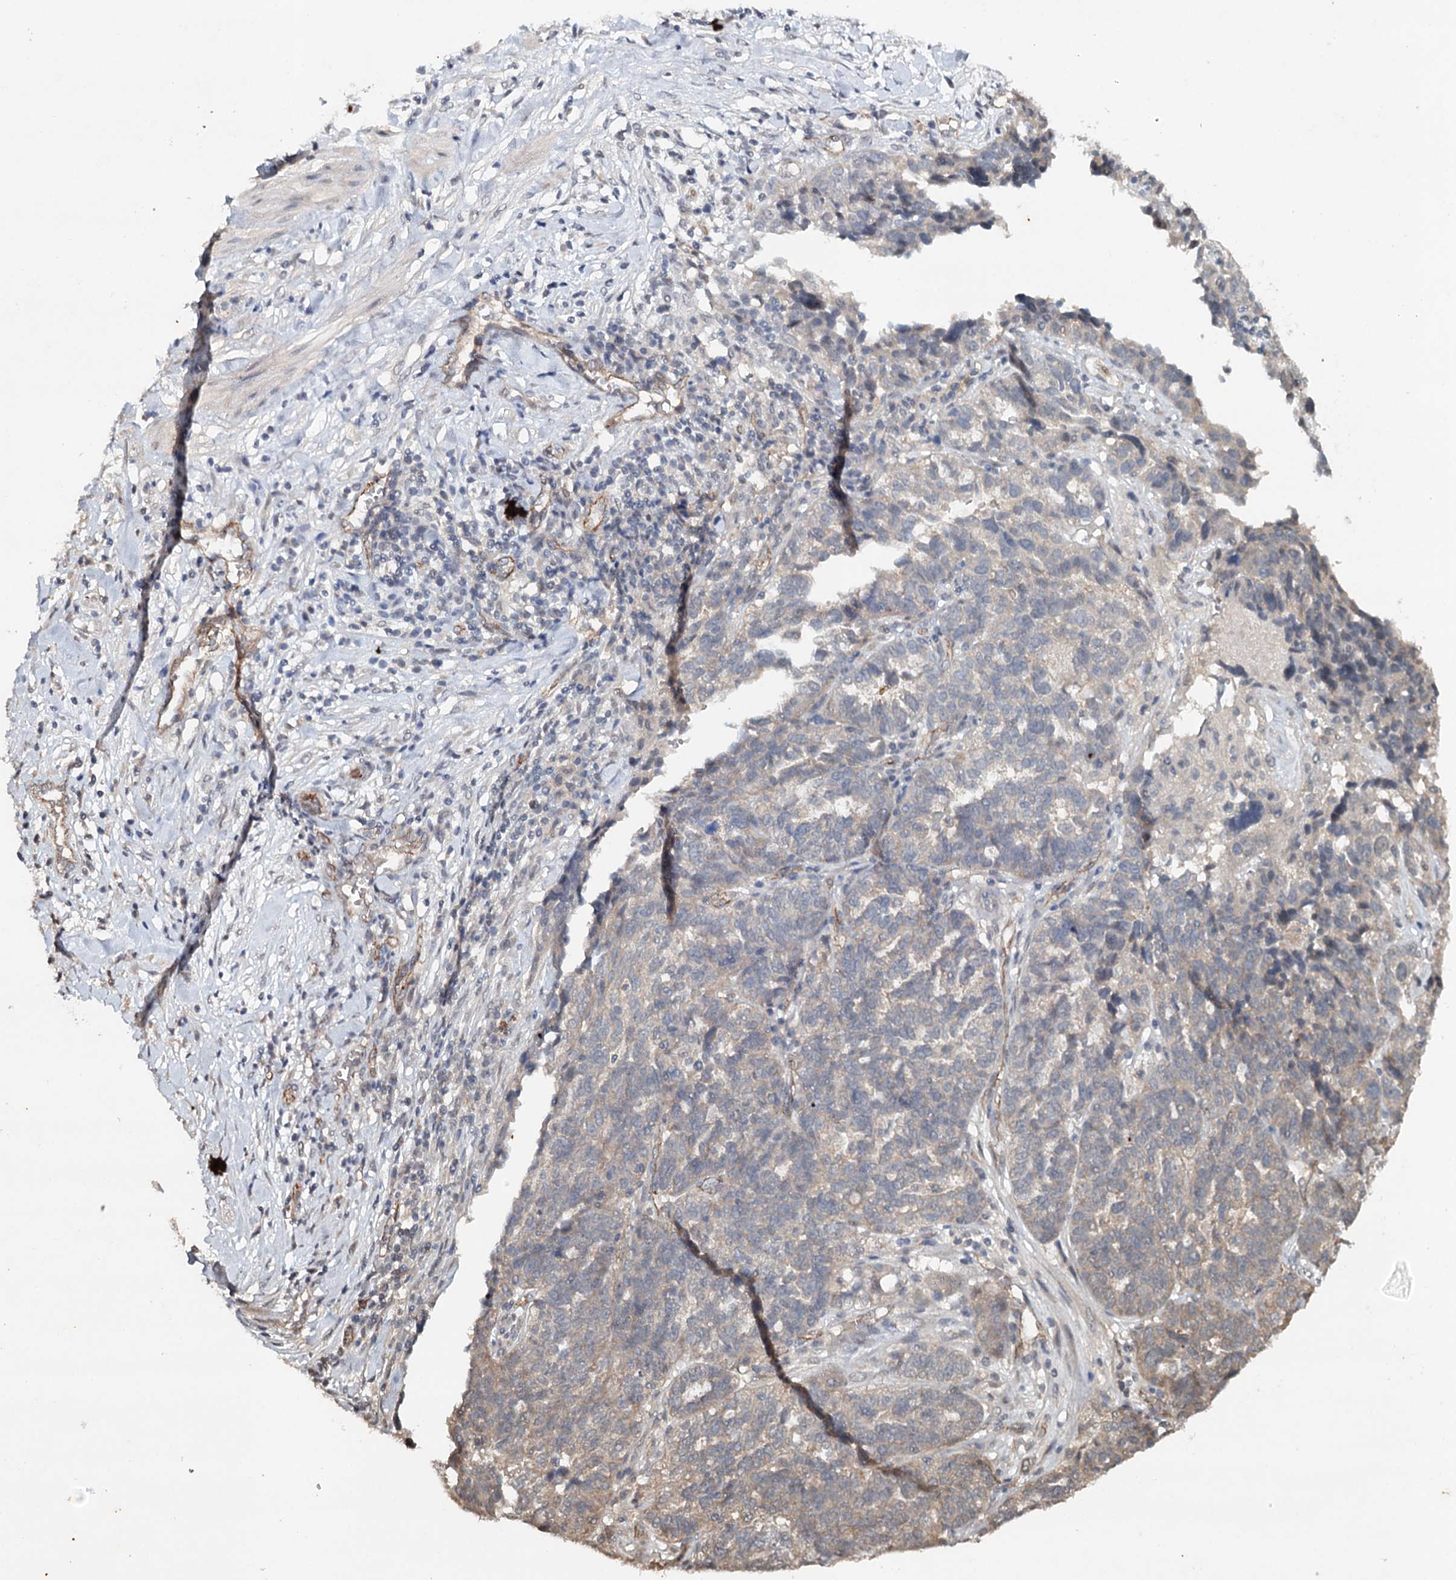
{"staining": {"intensity": "weak", "quantity": "<25%", "location": "cytoplasmic/membranous"}, "tissue": "ovarian cancer", "cell_type": "Tumor cells", "image_type": "cancer", "snomed": [{"axis": "morphology", "description": "Cystadenocarcinoma, serous, NOS"}, {"axis": "topography", "description": "Ovary"}], "caption": "Immunohistochemistry (IHC) micrograph of neoplastic tissue: serous cystadenocarcinoma (ovarian) stained with DAB exhibits no significant protein expression in tumor cells.", "gene": "SYNPO", "patient": {"sex": "female", "age": 59}}